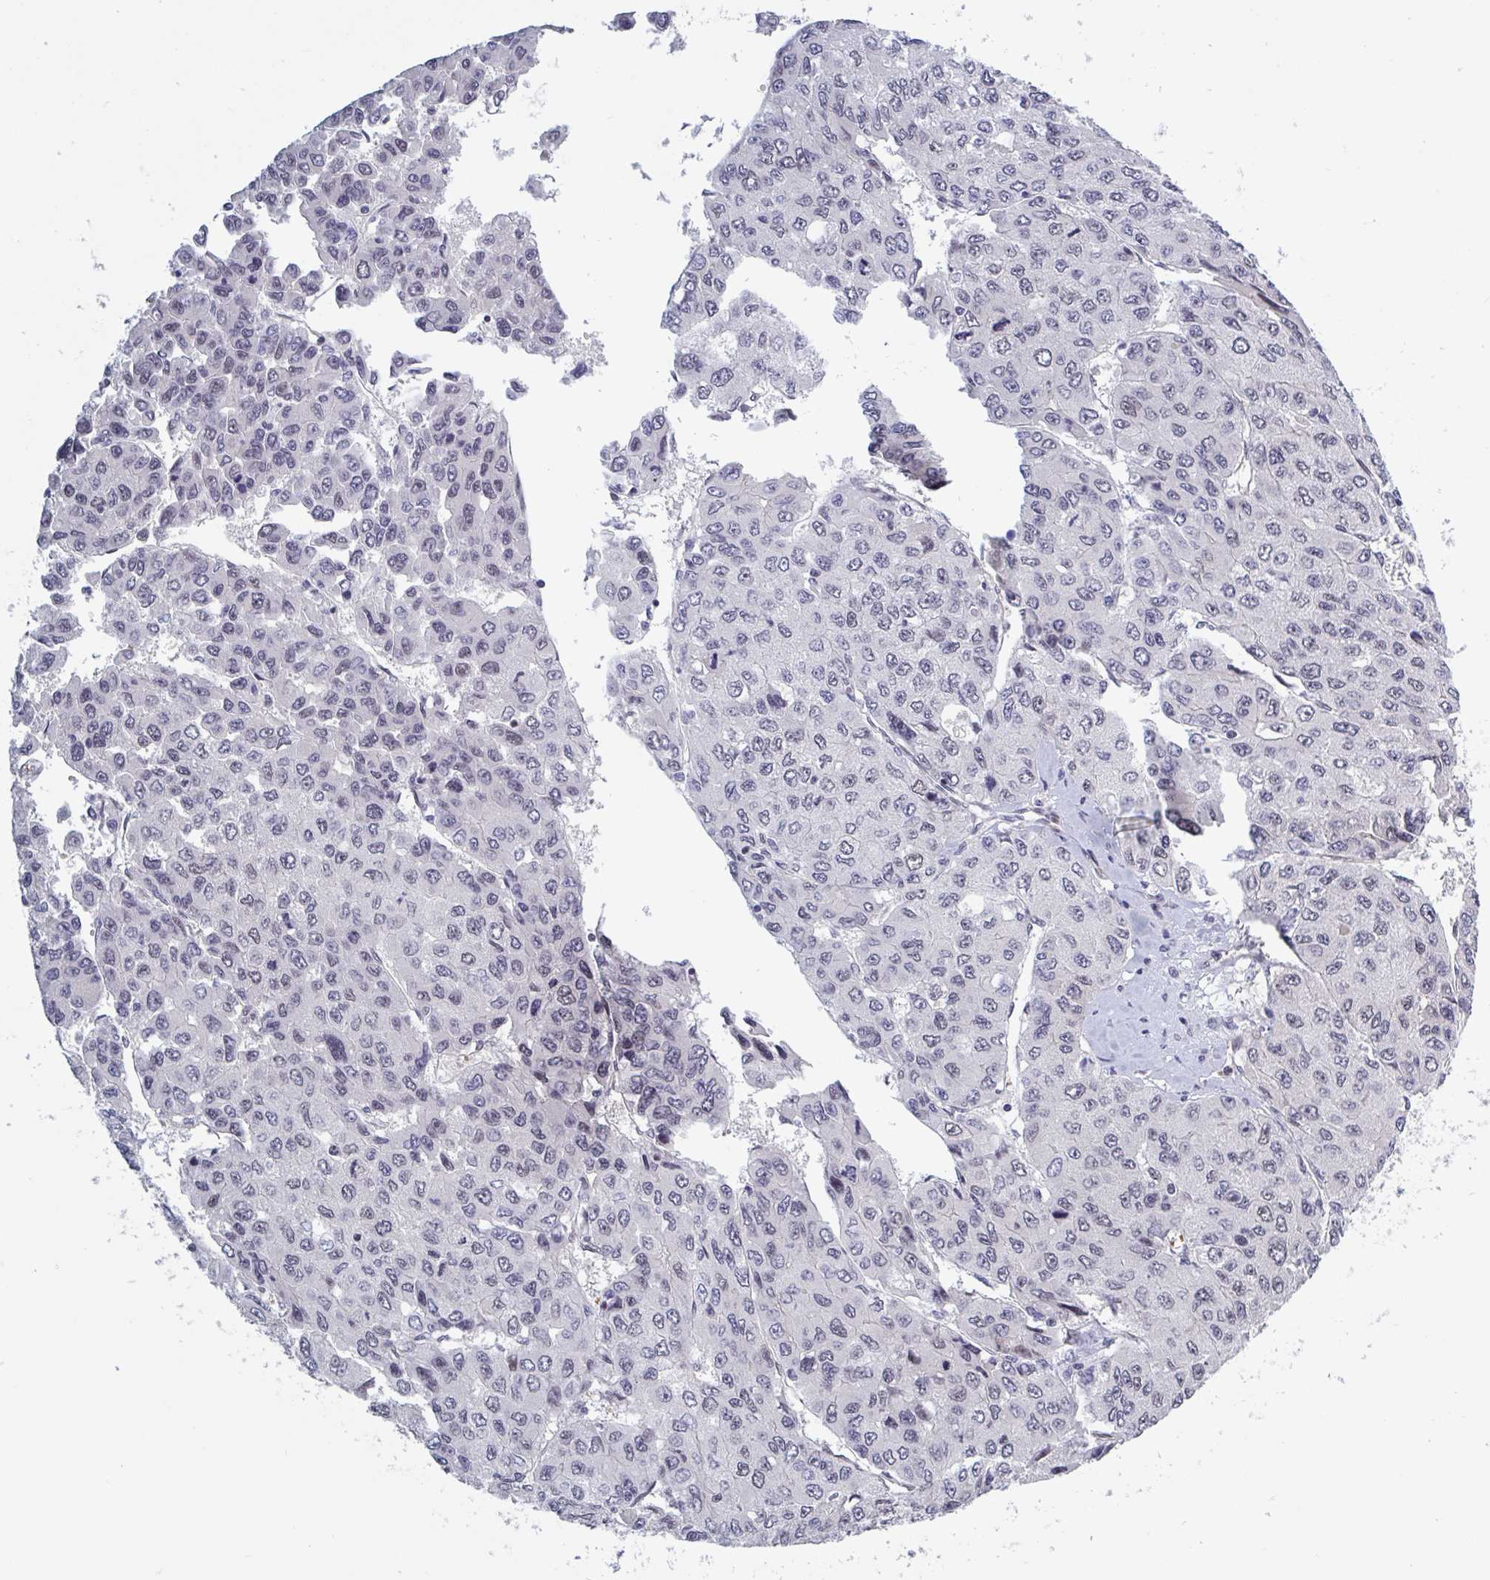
{"staining": {"intensity": "weak", "quantity": "<25%", "location": "nuclear"}, "tissue": "liver cancer", "cell_type": "Tumor cells", "image_type": "cancer", "snomed": [{"axis": "morphology", "description": "Carcinoma, Hepatocellular, NOS"}, {"axis": "topography", "description": "Liver"}], "caption": "A micrograph of liver cancer stained for a protein reveals no brown staining in tumor cells.", "gene": "BCL7B", "patient": {"sex": "female", "age": 66}}